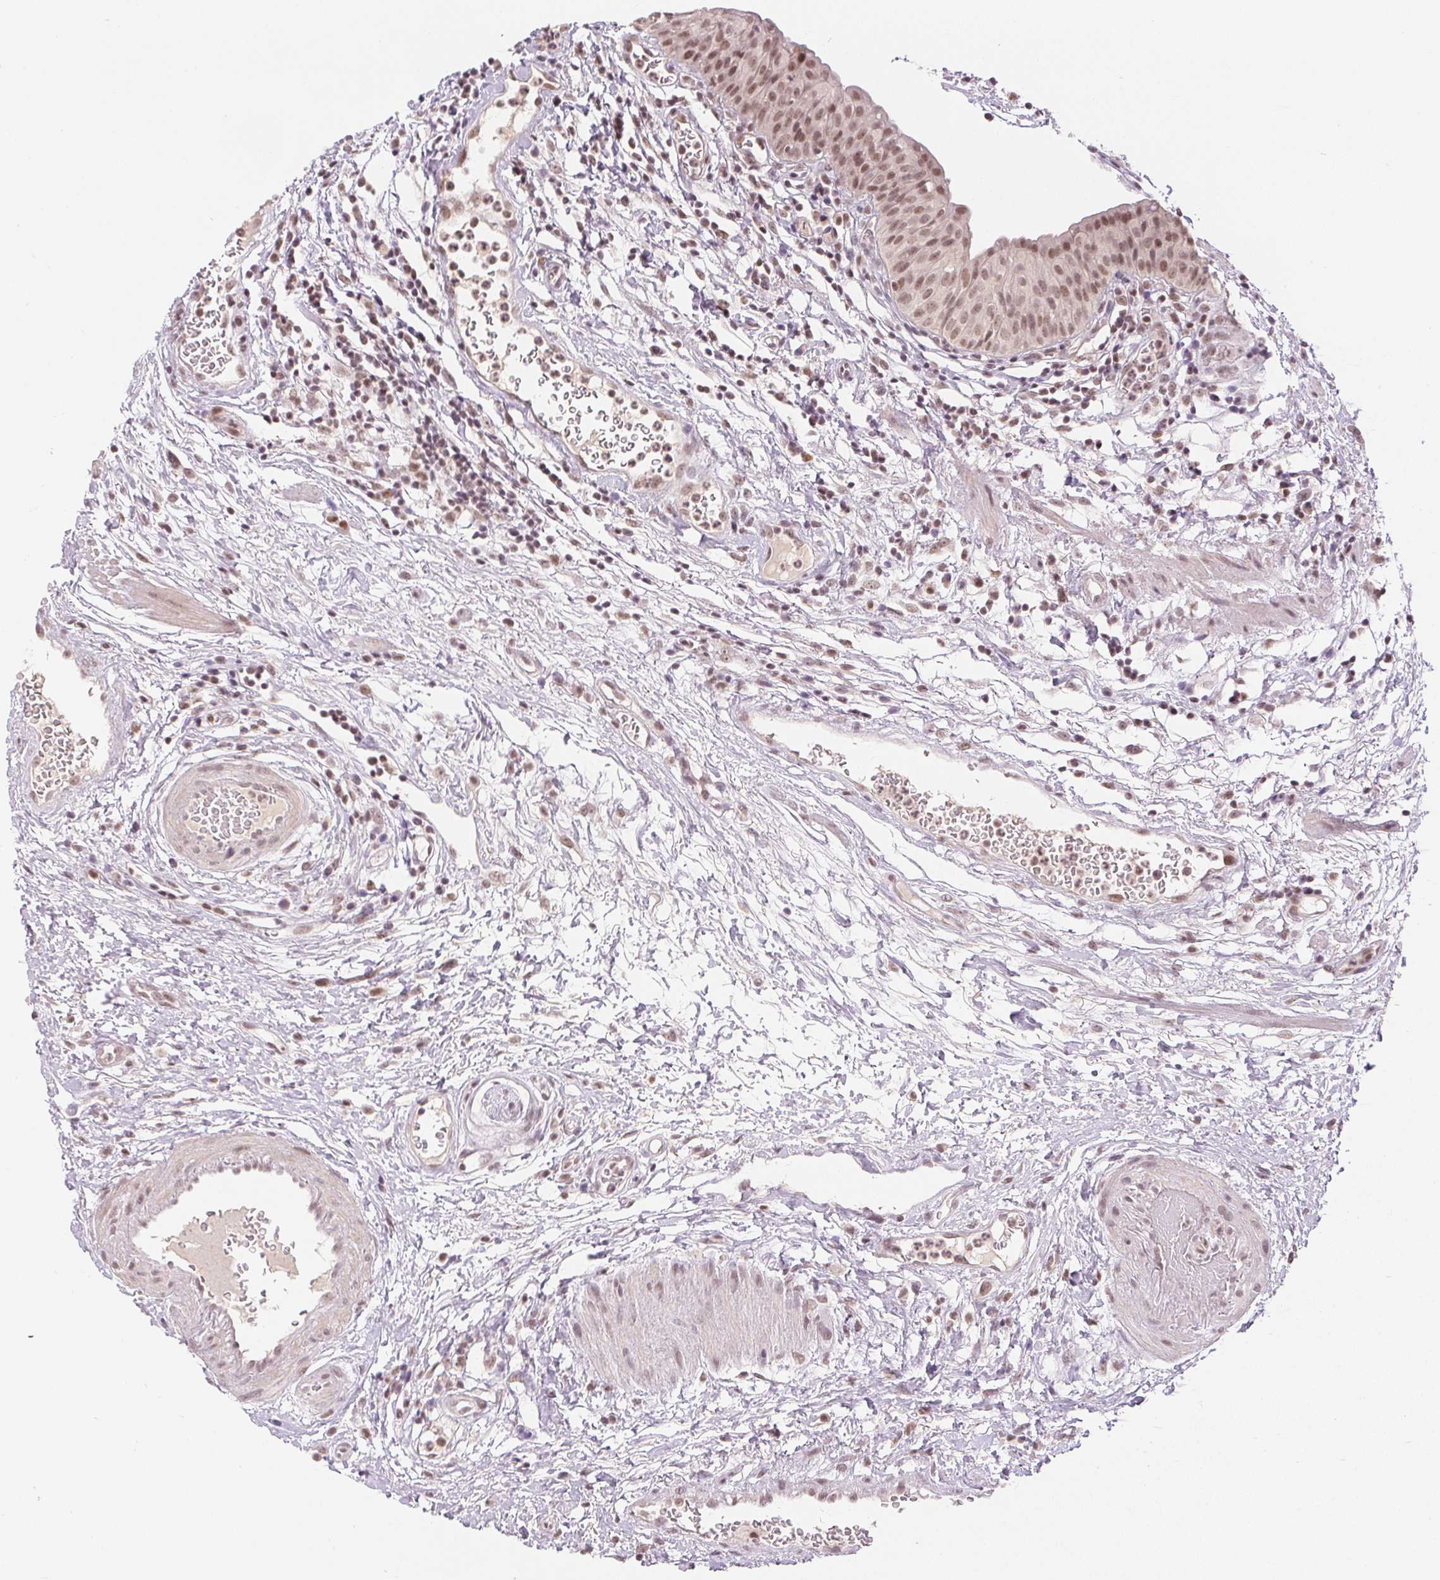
{"staining": {"intensity": "moderate", "quantity": ">75%", "location": "nuclear"}, "tissue": "urinary bladder", "cell_type": "Urothelial cells", "image_type": "normal", "snomed": [{"axis": "morphology", "description": "Normal tissue, NOS"}, {"axis": "morphology", "description": "Inflammation, NOS"}, {"axis": "topography", "description": "Urinary bladder"}], "caption": "A high-resolution photomicrograph shows immunohistochemistry staining of benign urinary bladder, which demonstrates moderate nuclear staining in approximately >75% of urothelial cells.", "gene": "DEK", "patient": {"sex": "male", "age": 57}}